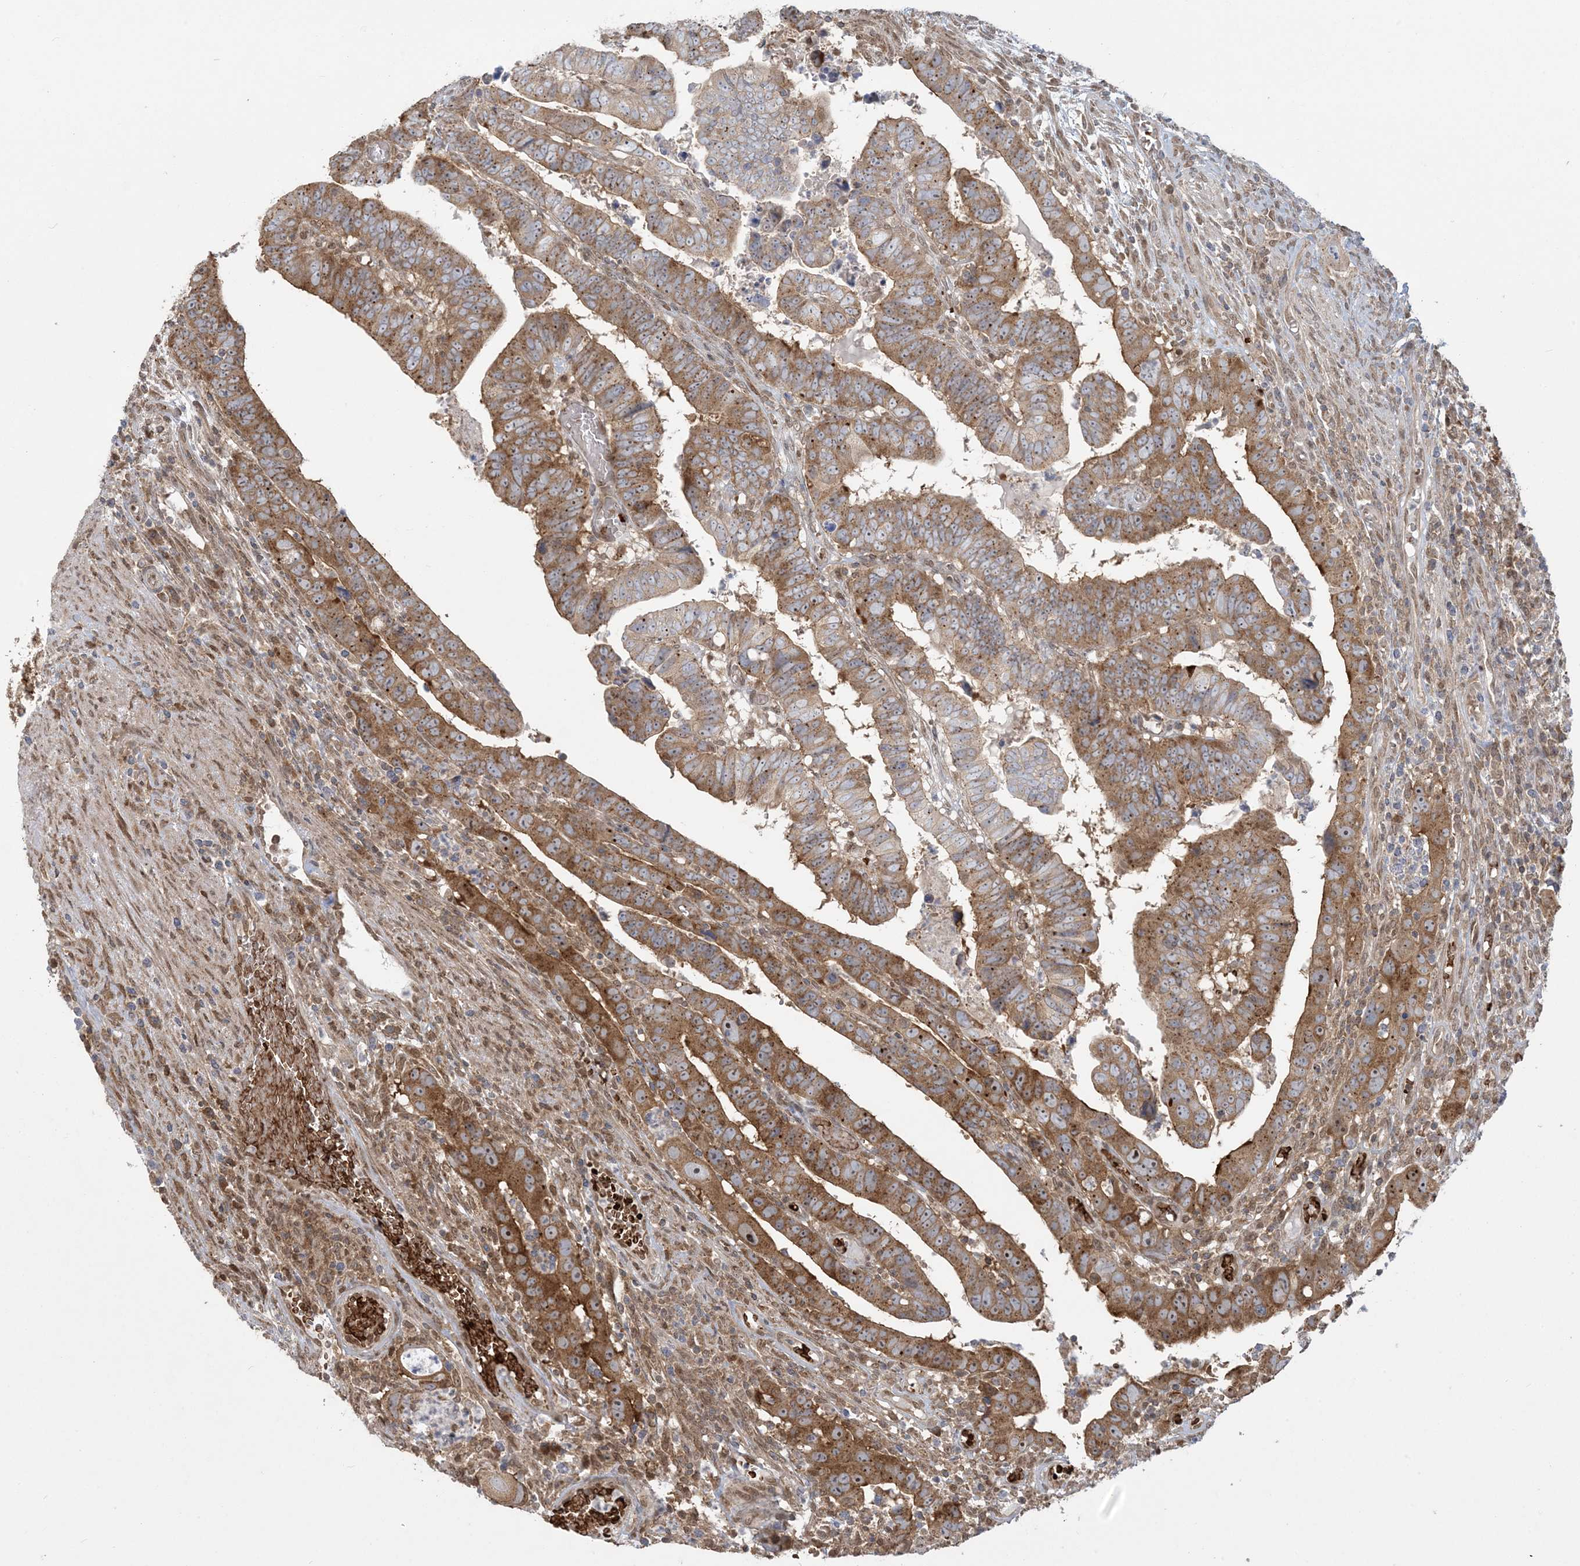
{"staining": {"intensity": "moderate", "quantity": ">75%", "location": "cytoplasmic/membranous"}, "tissue": "colorectal cancer", "cell_type": "Tumor cells", "image_type": "cancer", "snomed": [{"axis": "morphology", "description": "Normal tissue, NOS"}, {"axis": "morphology", "description": "Adenocarcinoma, NOS"}, {"axis": "topography", "description": "Rectum"}], "caption": "Tumor cells reveal medium levels of moderate cytoplasmic/membranous expression in about >75% of cells in colorectal adenocarcinoma.", "gene": "ABCF3", "patient": {"sex": "female", "age": 65}}